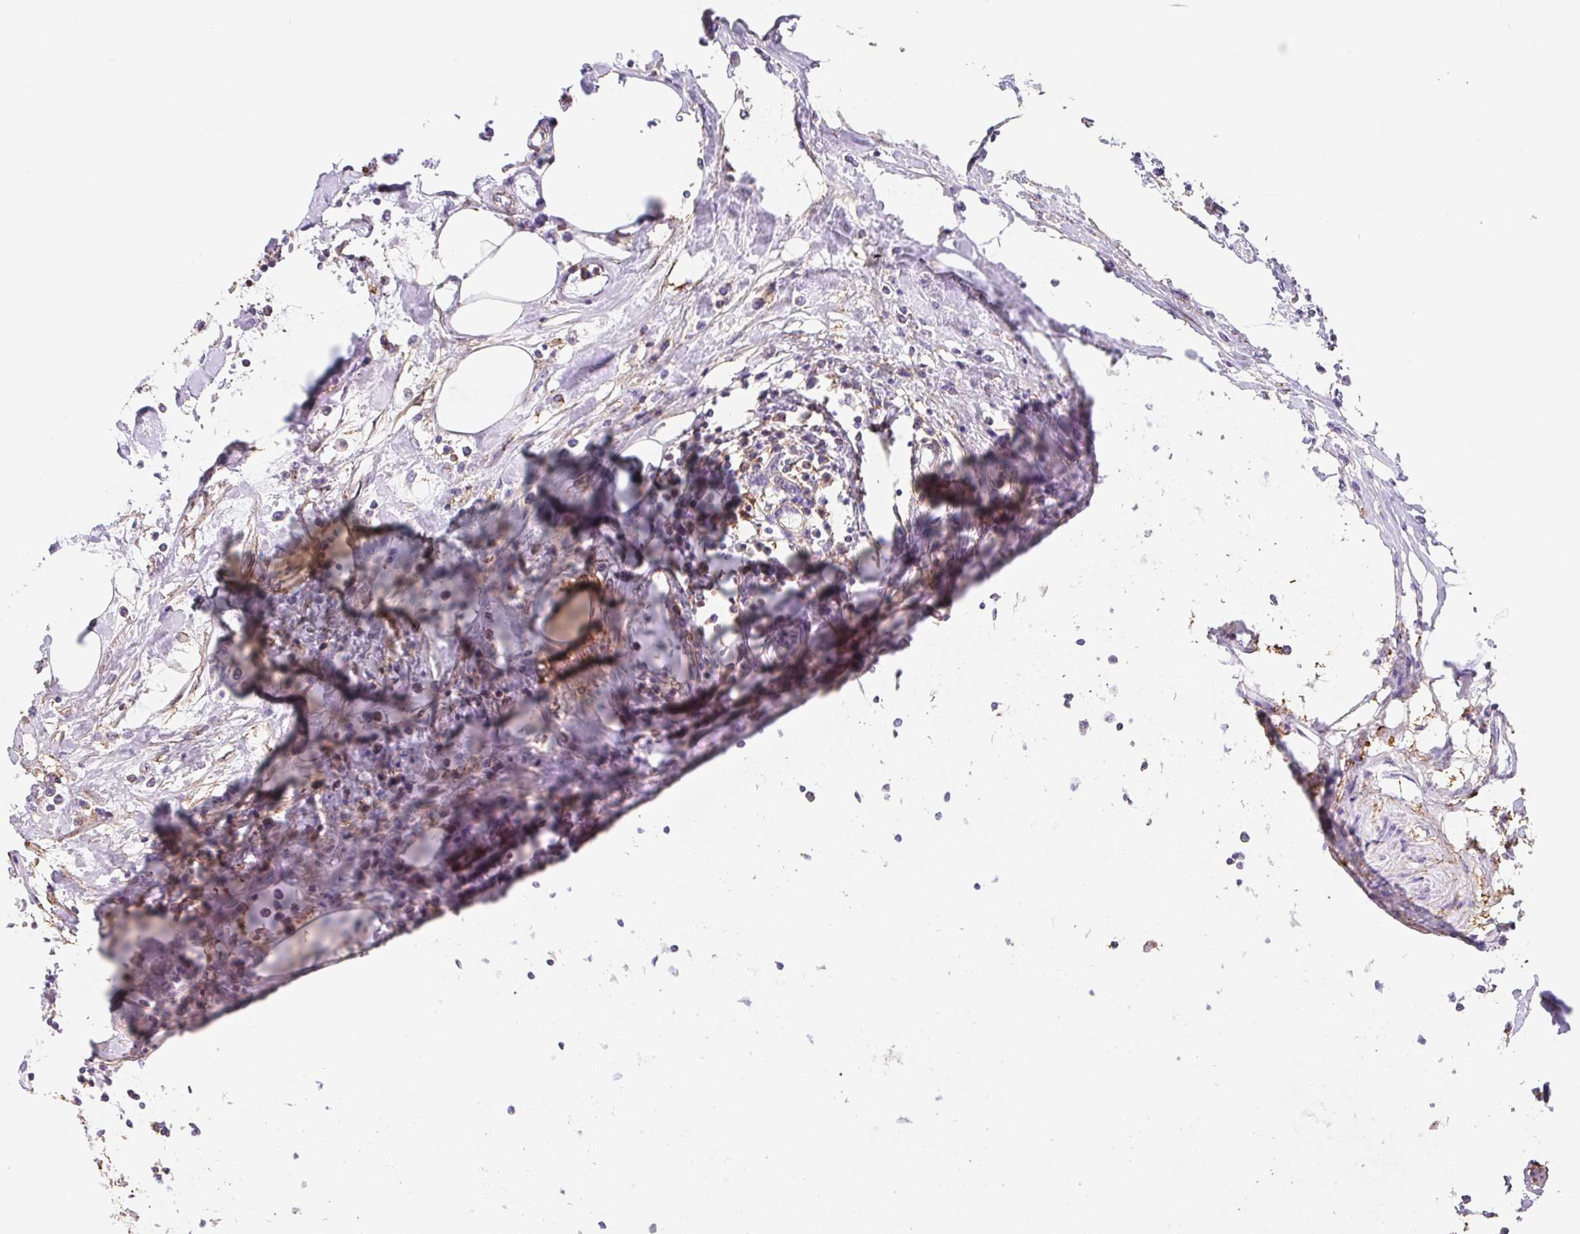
{"staining": {"intensity": "negative", "quantity": "none", "location": "none"}, "tissue": "urothelial cancer", "cell_type": "Tumor cells", "image_type": "cancer", "snomed": [{"axis": "morphology", "description": "Urothelial carcinoma, High grade"}, {"axis": "topography", "description": "Urinary bladder"}], "caption": "IHC micrograph of neoplastic tissue: urothelial cancer stained with DAB displays no significant protein expression in tumor cells.", "gene": "MTTP", "patient": {"sex": "male", "age": 64}}